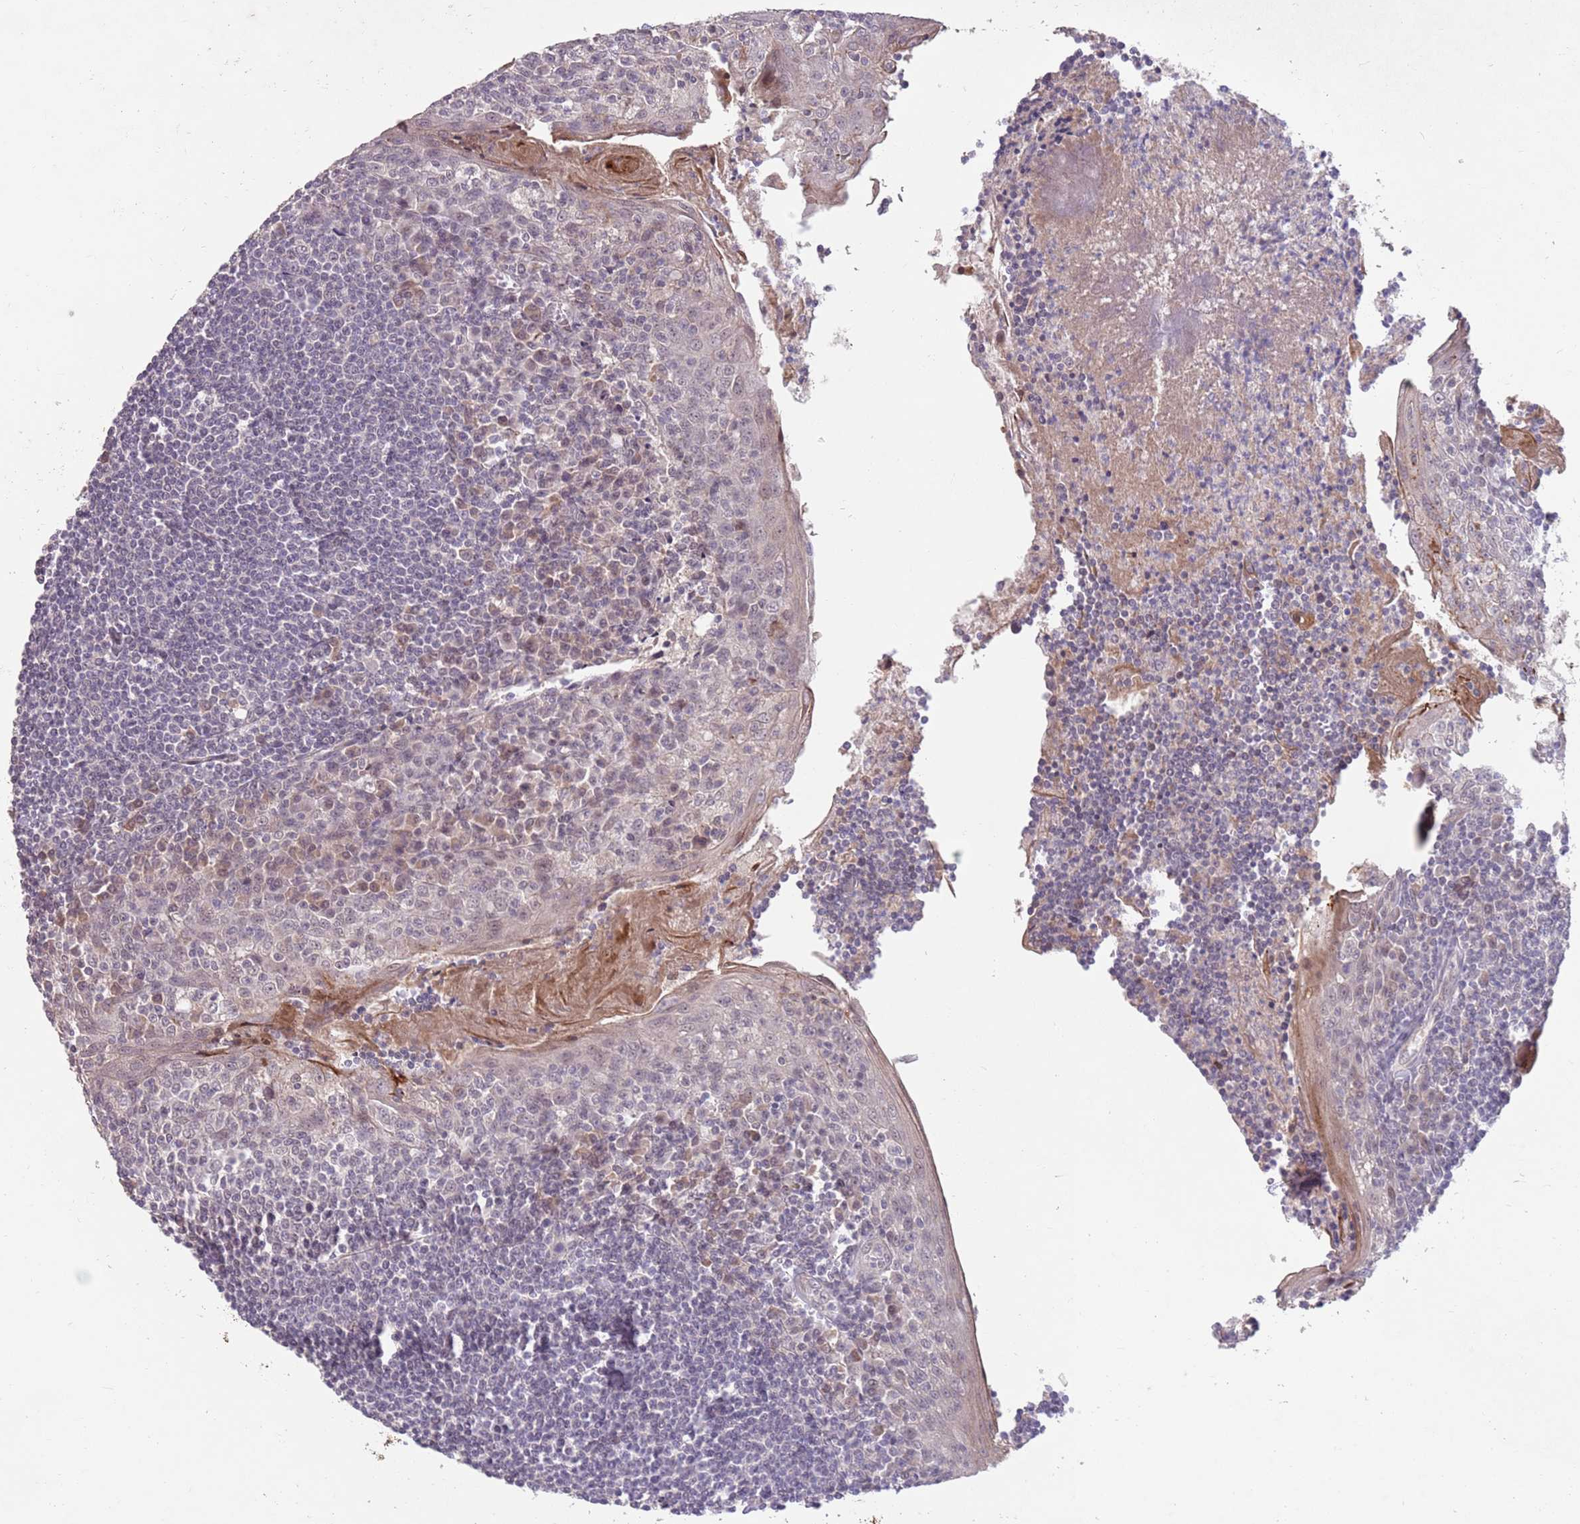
{"staining": {"intensity": "weak", "quantity": "<25%", "location": "cytoplasmic/membranous"}, "tissue": "tonsil", "cell_type": "Germinal center cells", "image_type": "normal", "snomed": [{"axis": "morphology", "description": "Normal tissue, NOS"}, {"axis": "topography", "description": "Tonsil"}], "caption": "Tonsil stained for a protein using IHC displays no staining germinal center cells.", "gene": "MEI1", "patient": {"sex": "male", "age": 27}}